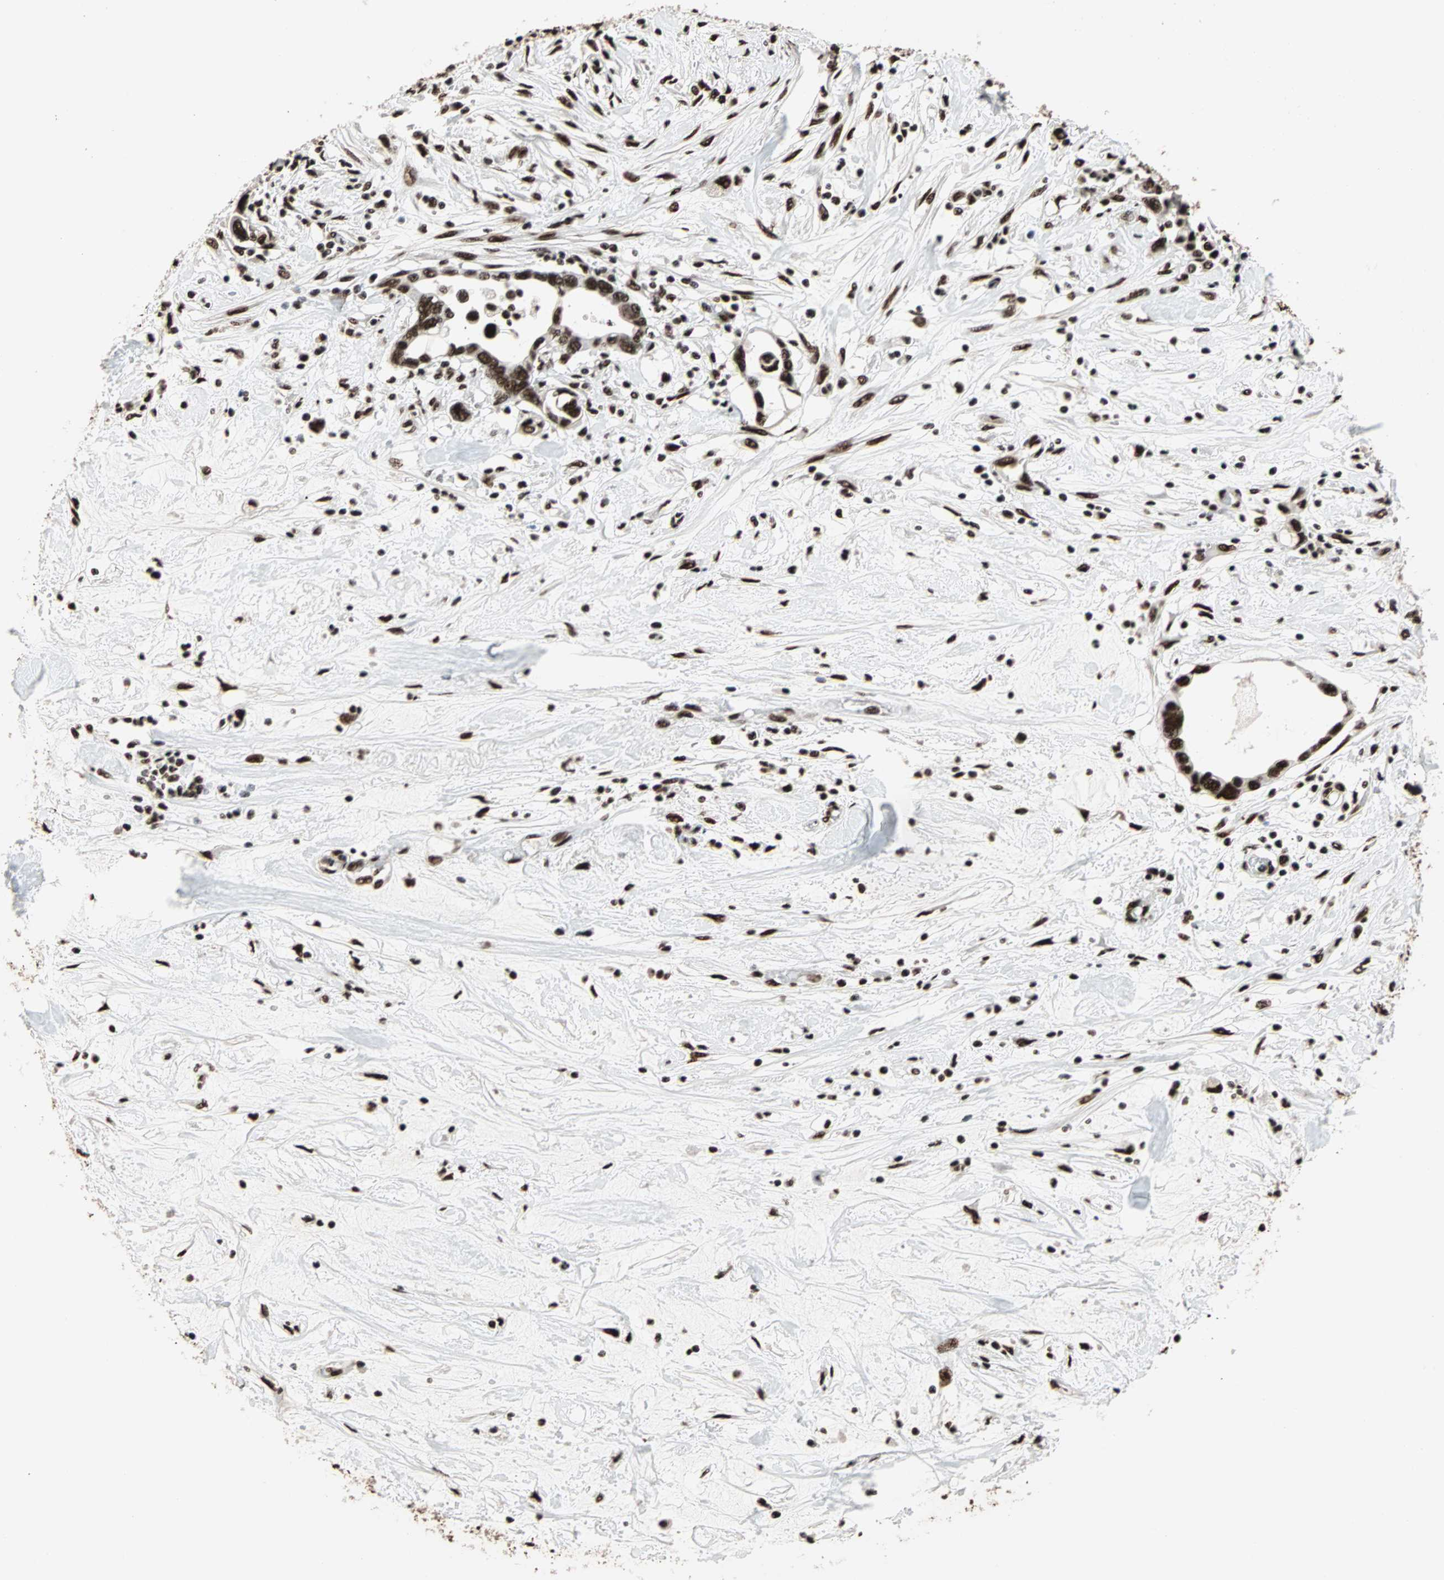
{"staining": {"intensity": "strong", "quantity": ">75%", "location": "nuclear"}, "tissue": "pancreatic cancer", "cell_type": "Tumor cells", "image_type": "cancer", "snomed": [{"axis": "morphology", "description": "Adenocarcinoma, NOS"}, {"axis": "topography", "description": "Pancreas"}], "caption": "This is a histology image of immunohistochemistry staining of pancreatic cancer (adenocarcinoma), which shows strong expression in the nuclear of tumor cells.", "gene": "ILF2", "patient": {"sex": "female", "age": 57}}